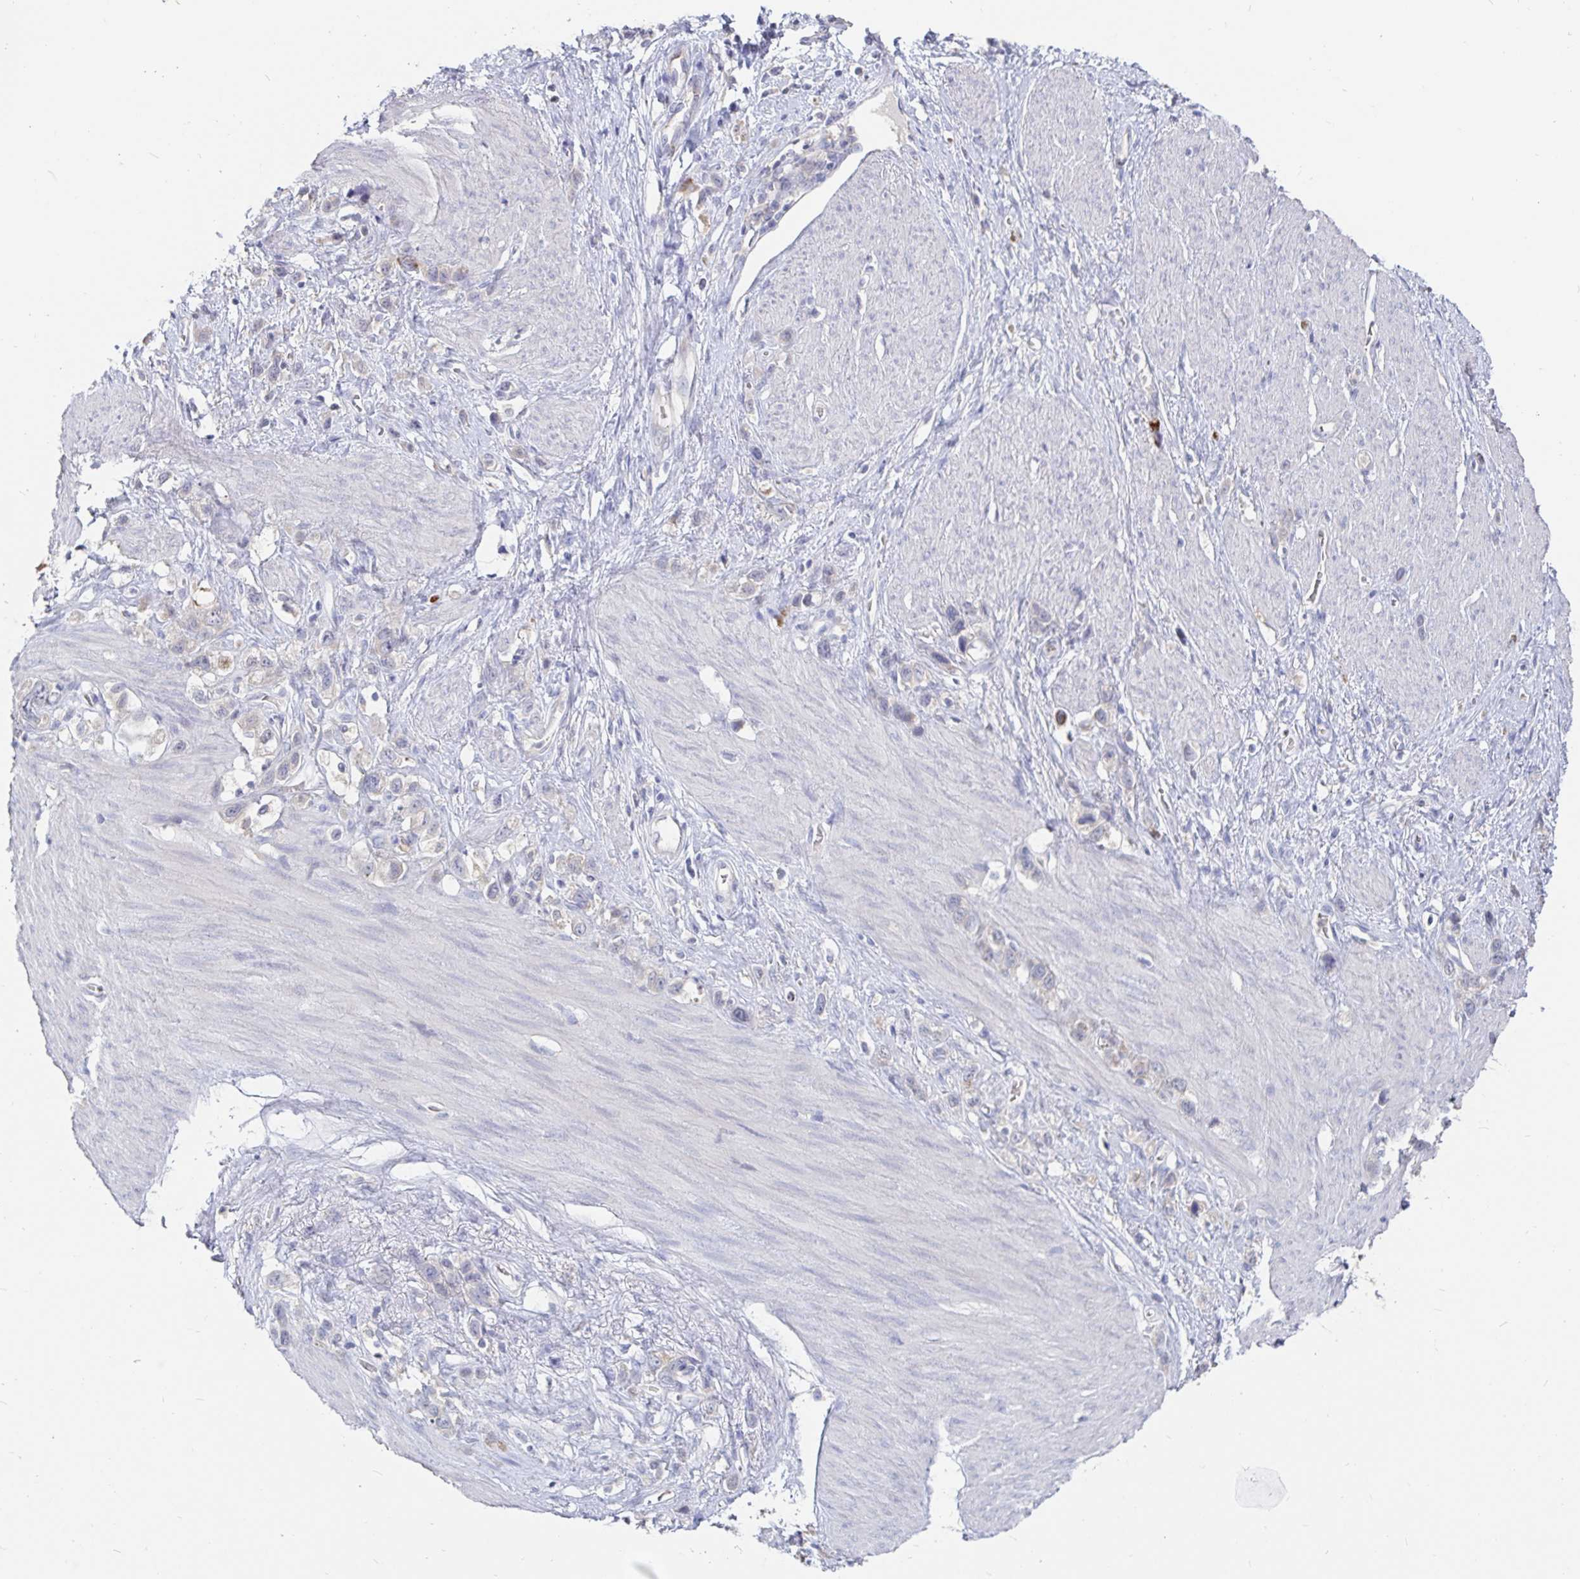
{"staining": {"intensity": "negative", "quantity": "none", "location": "none"}, "tissue": "stomach cancer", "cell_type": "Tumor cells", "image_type": "cancer", "snomed": [{"axis": "morphology", "description": "Adenocarcinoma, NOS"}, {"axis": "topography", "description": "Stomach"}], "caption": "Immunohistochemical staining of stomach cancer (adenocarcinoma) reveals no significant positivity in tumor cells. Nuclei are stained in blue.", "gene": "SPPL3", "patient": {"sex": "female", "age": 65}}